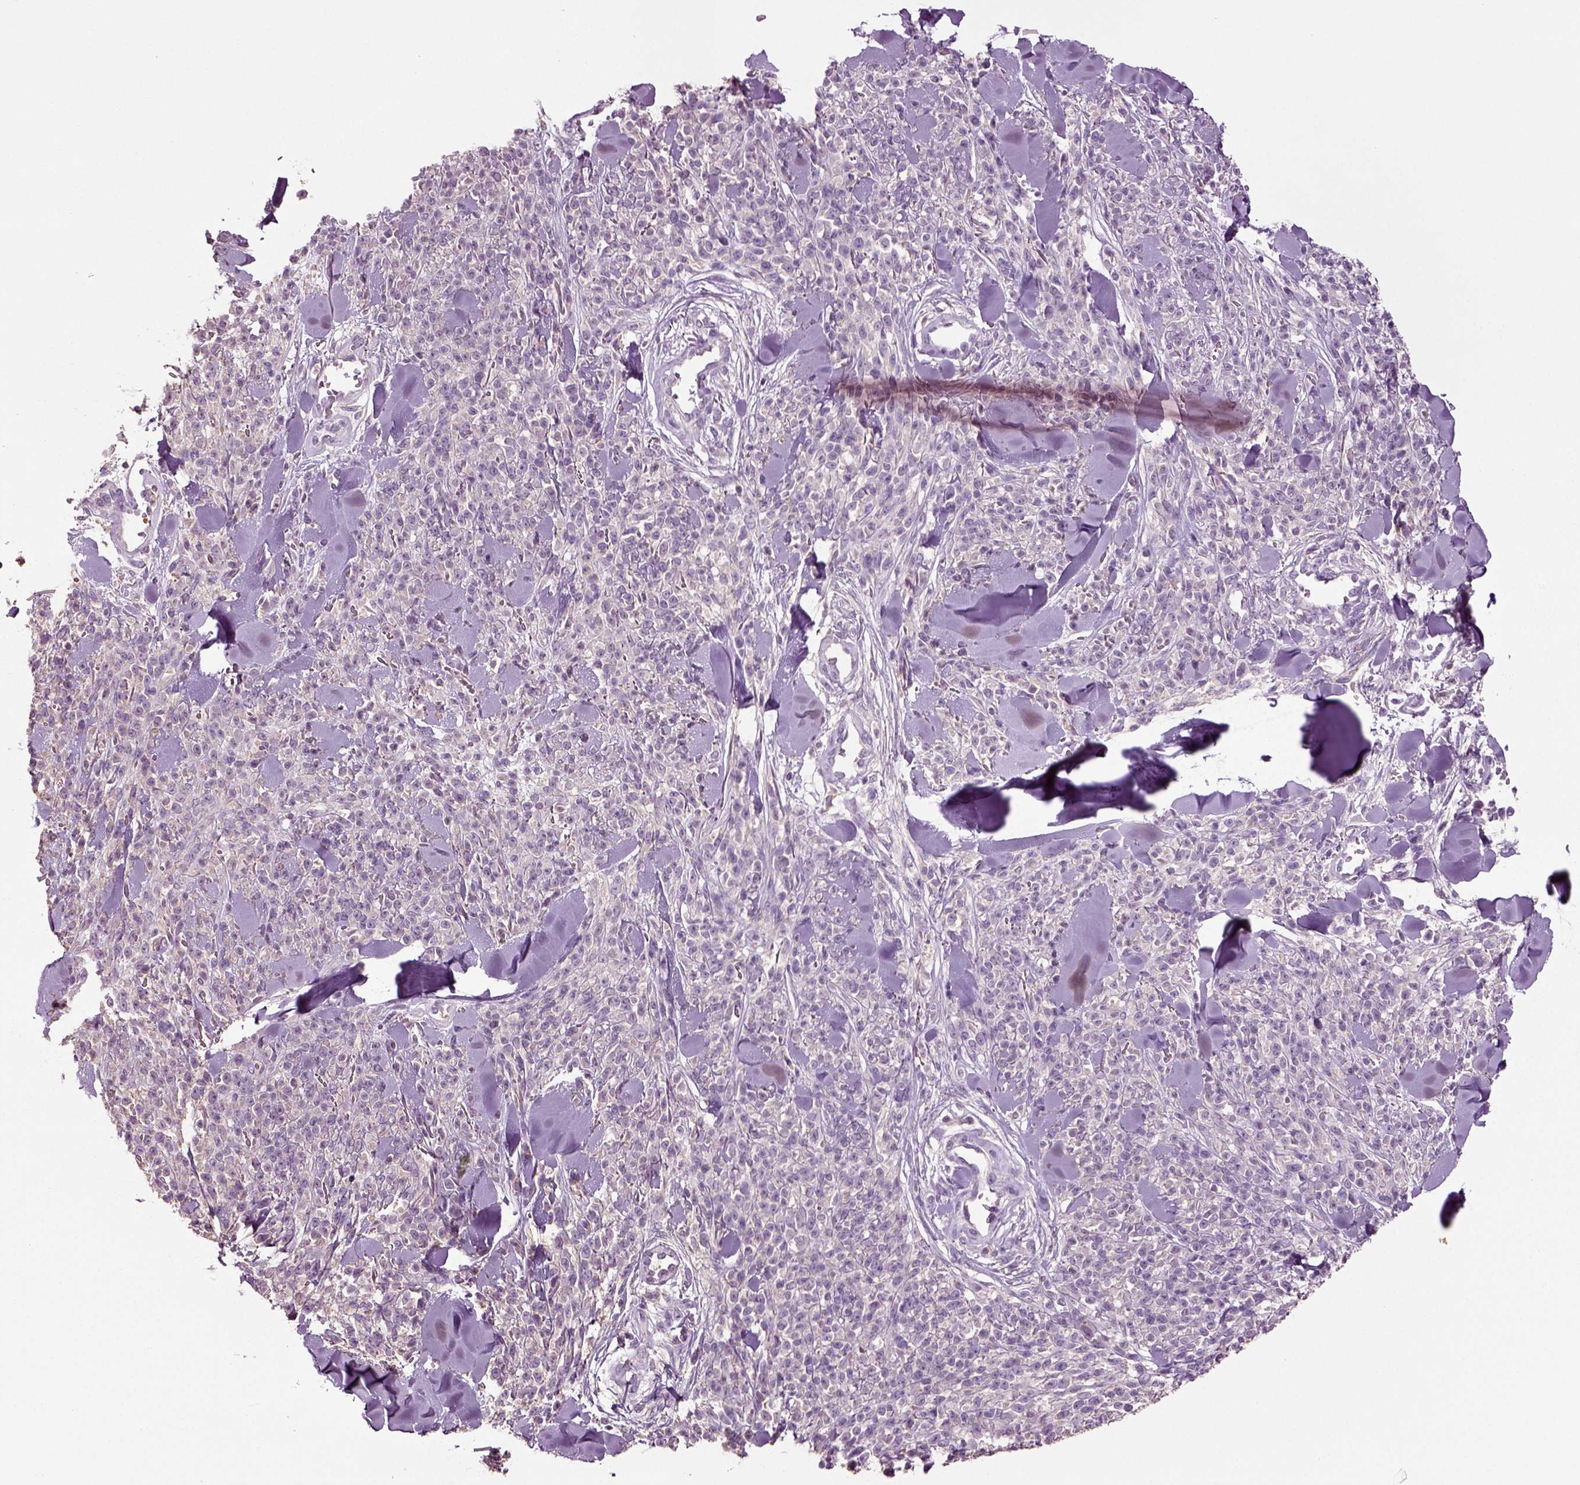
{"staining": {"intensity": "negative", "quantity": "none", "location": "none"}, "tissue": "melanoma", "cell_type": "Tumor cells", "image_type": "cancer", "snomed": [{"axis": "morphology", "description": "Malignant melanoma, NOS"}, {"axis": "topography", "description": "Skin"}, {"axis": "topography", "description": "Skin of trunk"}], "caption": "Immunohistochemical staining of malignant melanoma demonstrates no significant staining in tumor cells.", "gene": "DEFB118", "patient": {"sex": "male", "age": 74}}